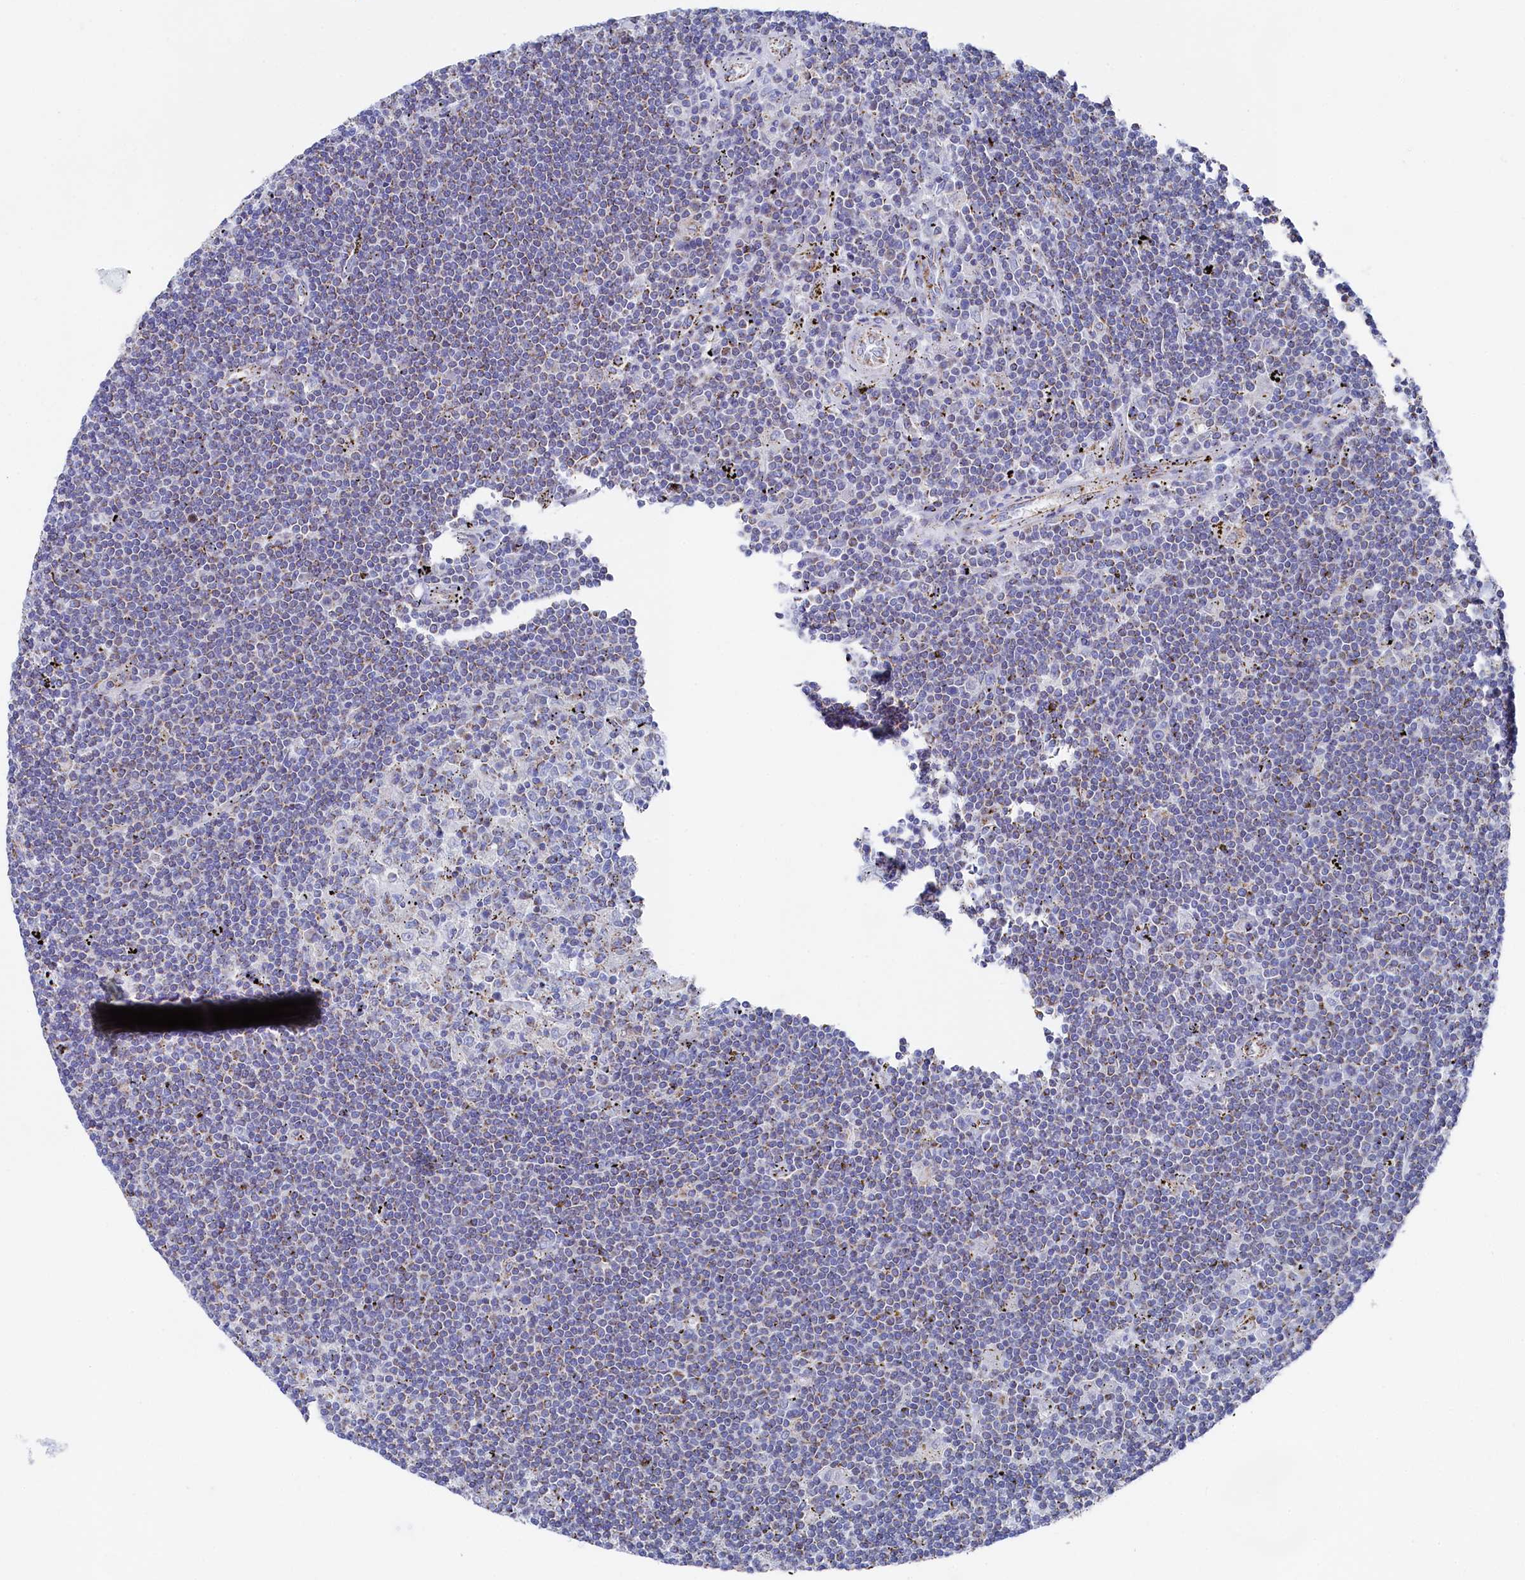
{"staining": {"intensity": "negative", "quantity": "none", "location": "none"}, "tissue": "lymphoma", "cell_type": "Tumor cells", "image_type": "cancer", "snomed": [{"axis": "morphology", "description": "Malignant lymphoma, non-Hodgkin's type, Low grade"}, {"axis": "topography", "description": "Spleen"}], "caption": "Malignant lymphoma, non-Hodgkin's type (low-grade) stained for a protein using immunohistochemistry exhibits no positivity tumor cells.", "gene": "MMAB", "patient": {"sex": "male", "age": 76}}